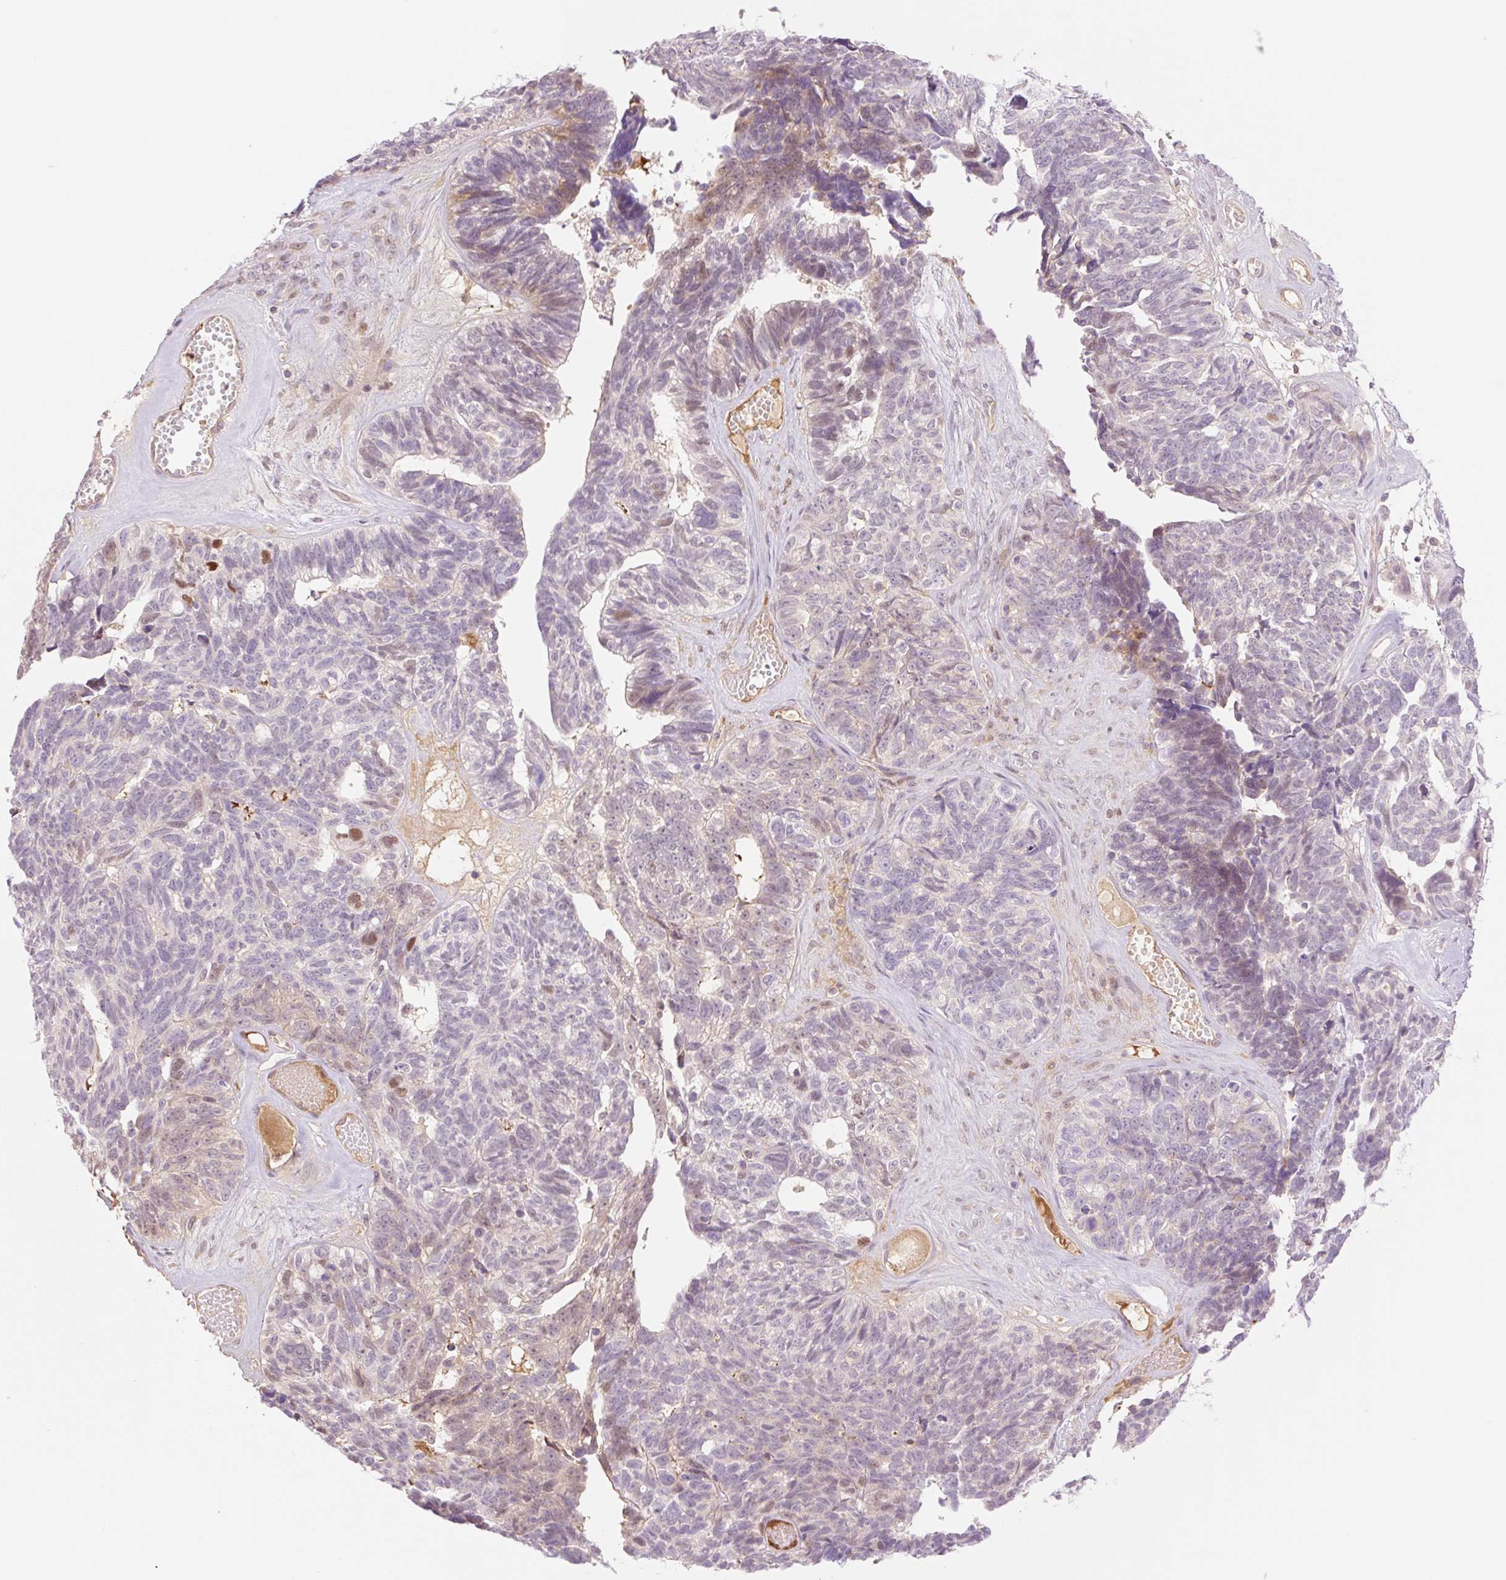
{"staining": {"intensity": "weak", "quantity": "<25%", "location": "nuclear"}, "tissue": "ovarian cancer", "cell_type": "Tumor cells", "image_type": "cancer", "snomed": [{"axis": "morphology", "description": "Cystadenocarcinoma, serous, NOS"}, {"axis": "topography", "description": "Ovary"}], "caption": "The photomicrograph displays no staining of tumor cells in serous cystadenocarcinoma (ovarian). (DAB (3,3'-diaminobenzidine) IHC, high magnification).", "gene": "HEBP1", "patient": {"sex": "female", "age": 79}}